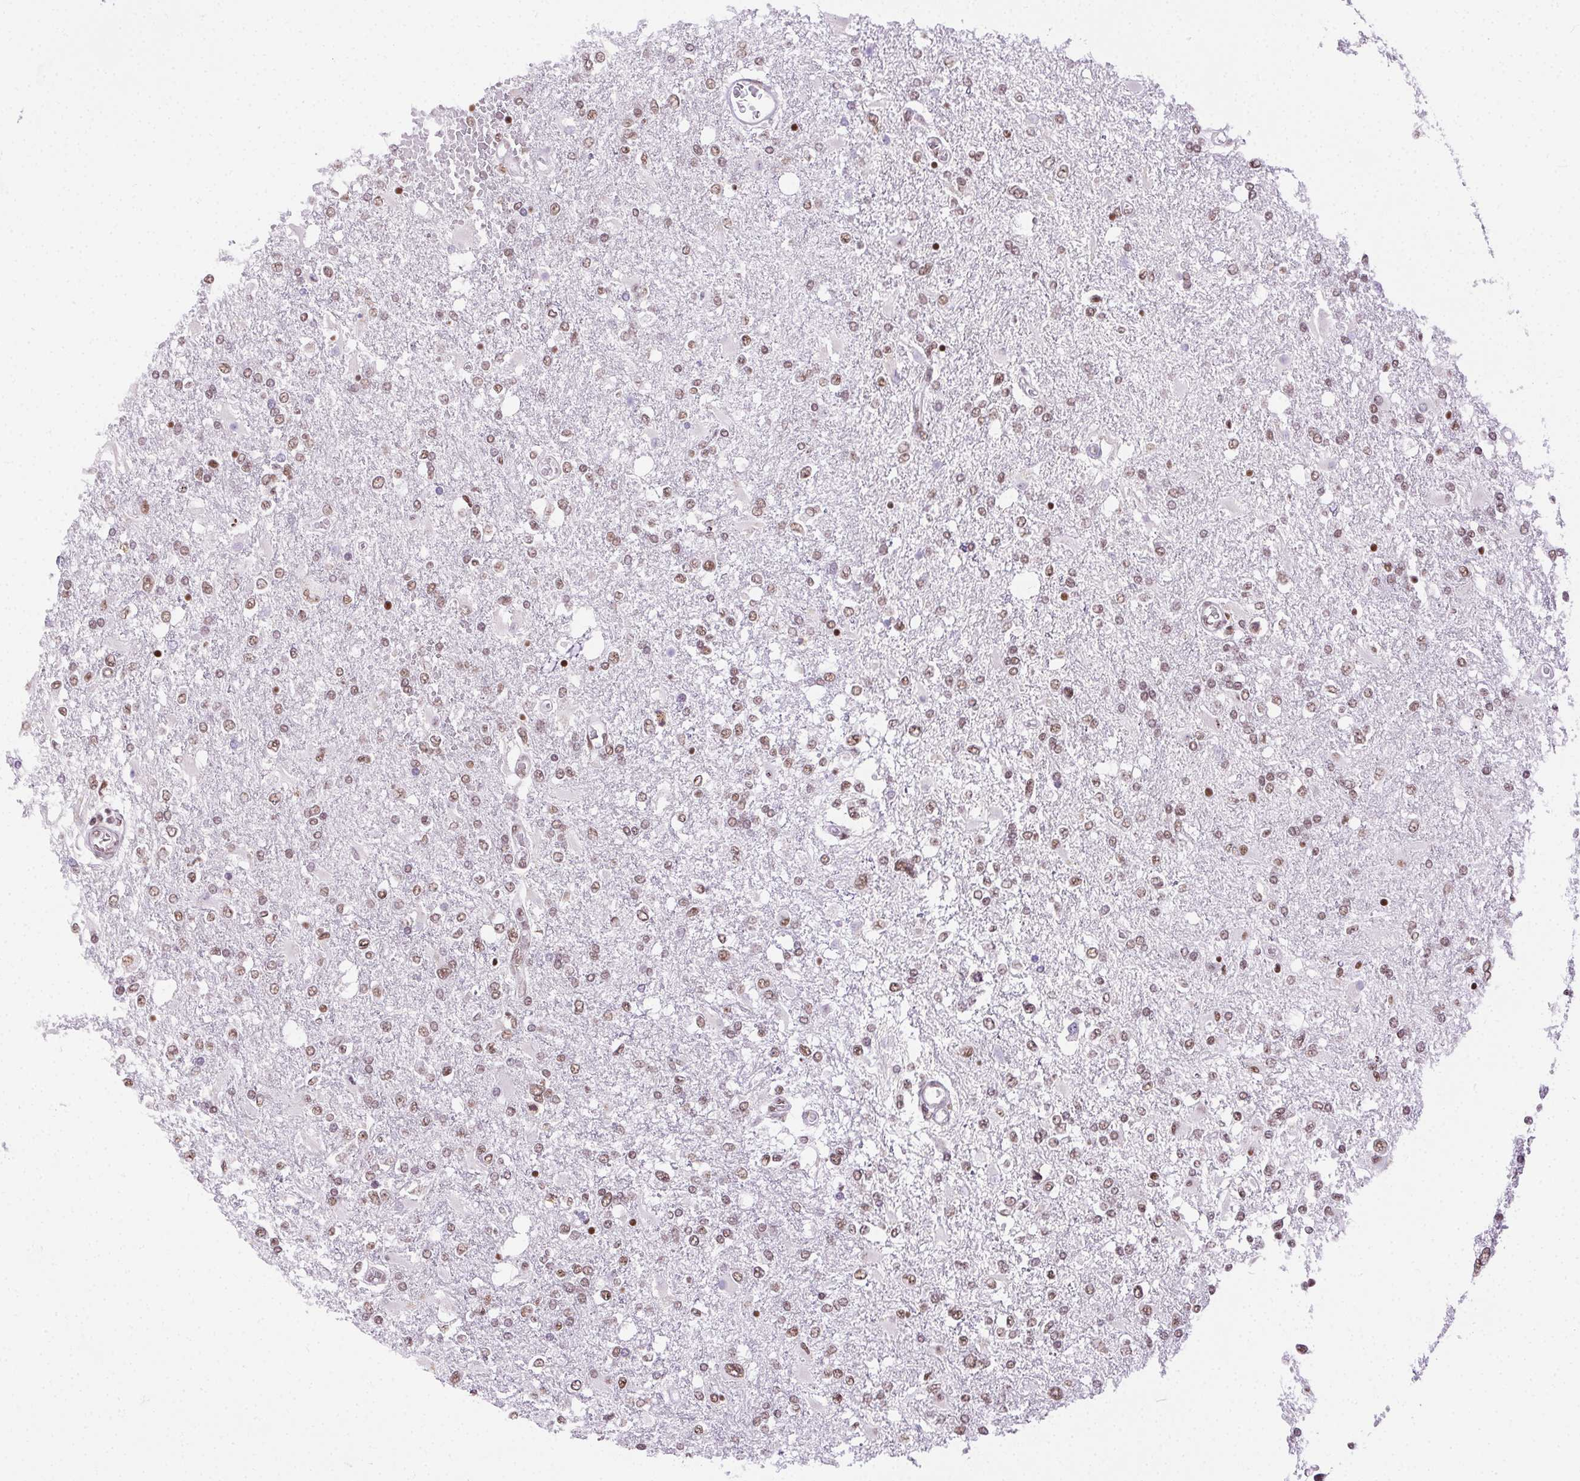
{"staining": {"intensity": "moderate", "quantity": ">75%", "location": "nuclear"}, "tissue": "glioma", "cell_type": "Tumor cells", "image_type": "cancer", "snomed": [{"axis": "morphology", "description": "Glioma, malignant, High grade"}, {"axis": "topography", "description": "Cerebral cortex"}], "caption": "Tumor cells demonstrate moderate nuclear staining in about >75% of cells in malignant glioma (high-grade). (DAB IHC with brightfield microscopy, high magnification).", "gene": "TRA2B", "patient": {"sex": "male", "age": 79}}